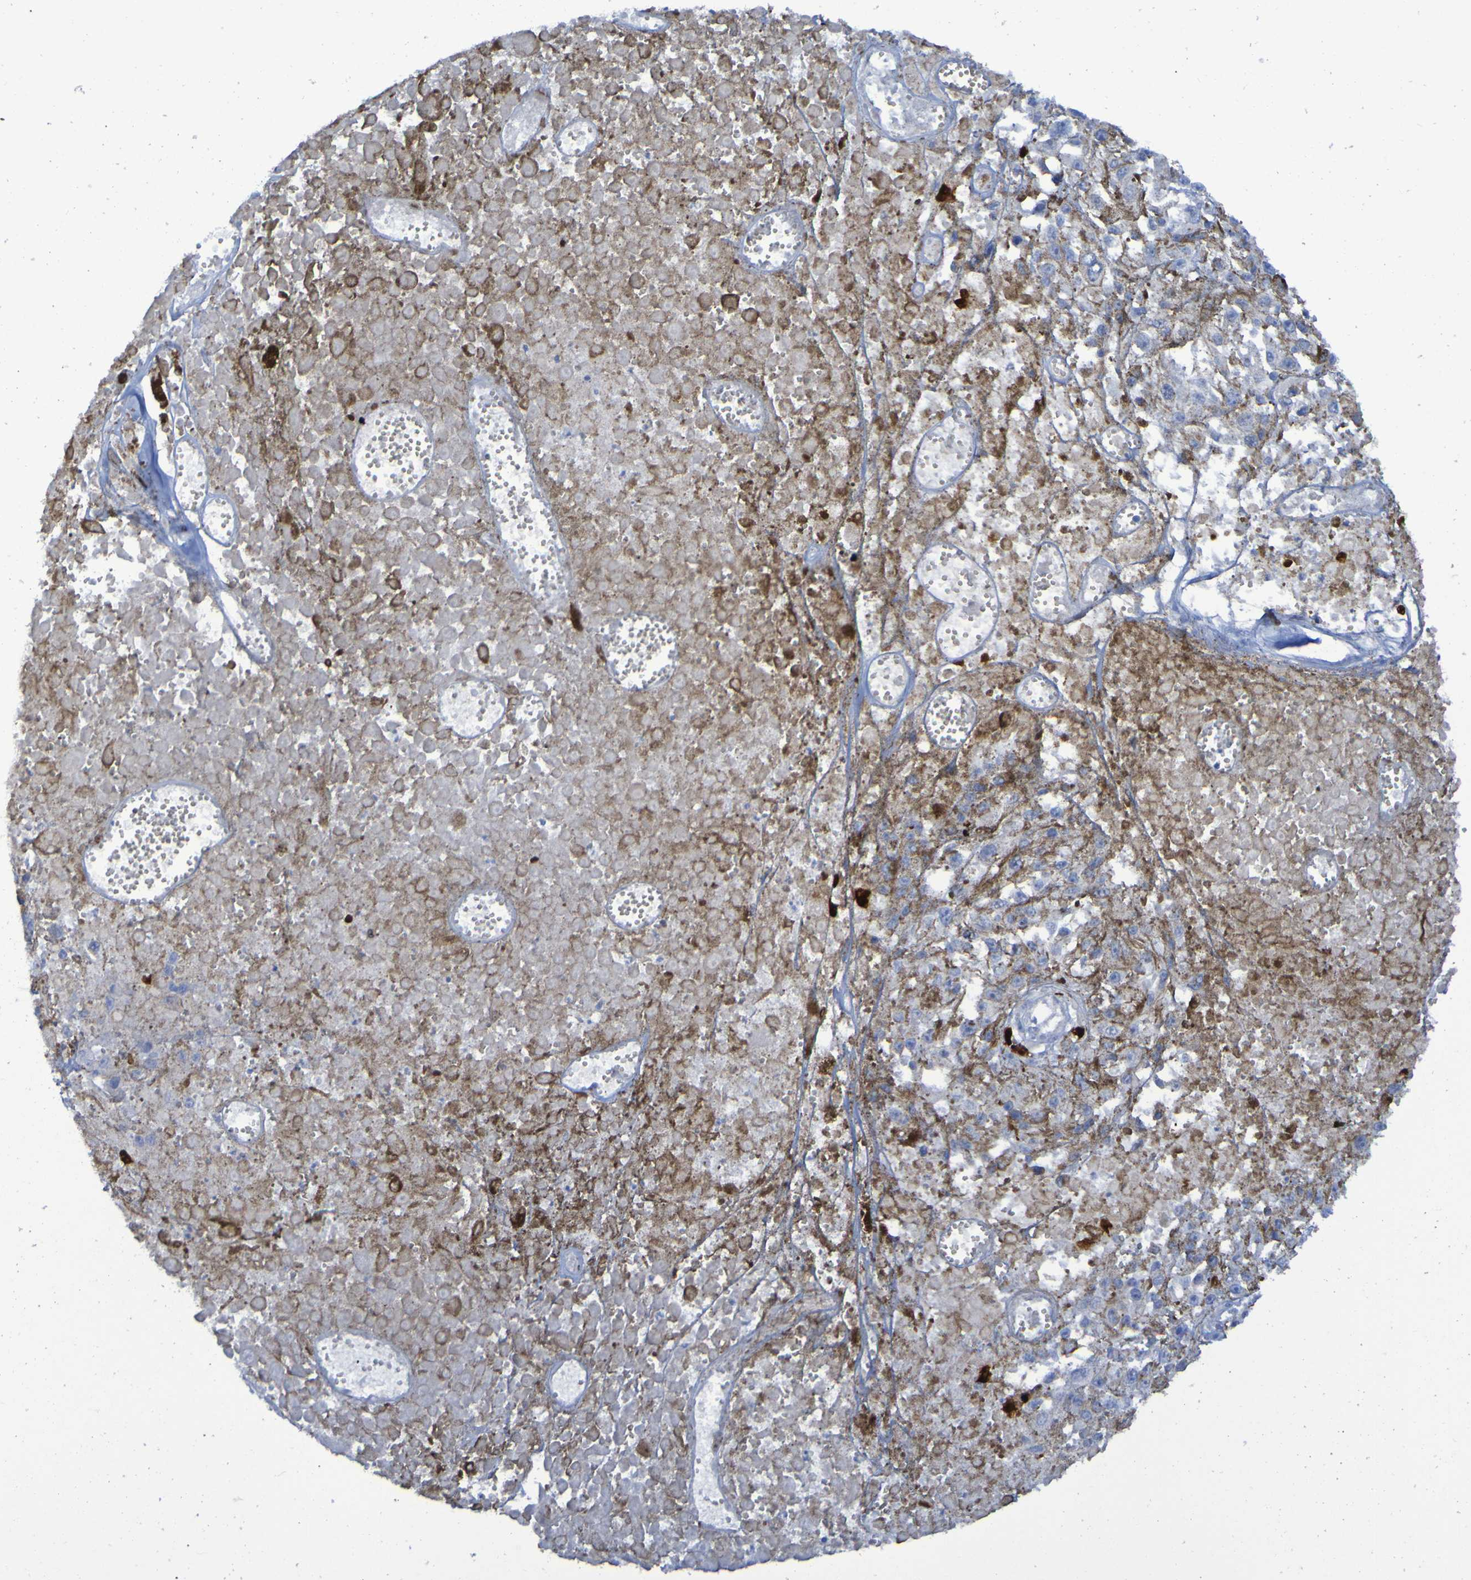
{"staining": {"intensity": "negative", "quantity": "none", "location": "none"}, "tissue": "melanoma", "cell_type": "Tumor cells", "image_type": "cancer", "snomed": [{"axis": "morphology", "description": "Malignant melanoma, Metastatic site"}, {"axis": "topography", "description": "Lymph node"}], "caption": "Image shows no protein expression in tumor cells of melanoma tissue.", "gene": "MPPE1", "patient": {"sex": "male", "age": 59}}